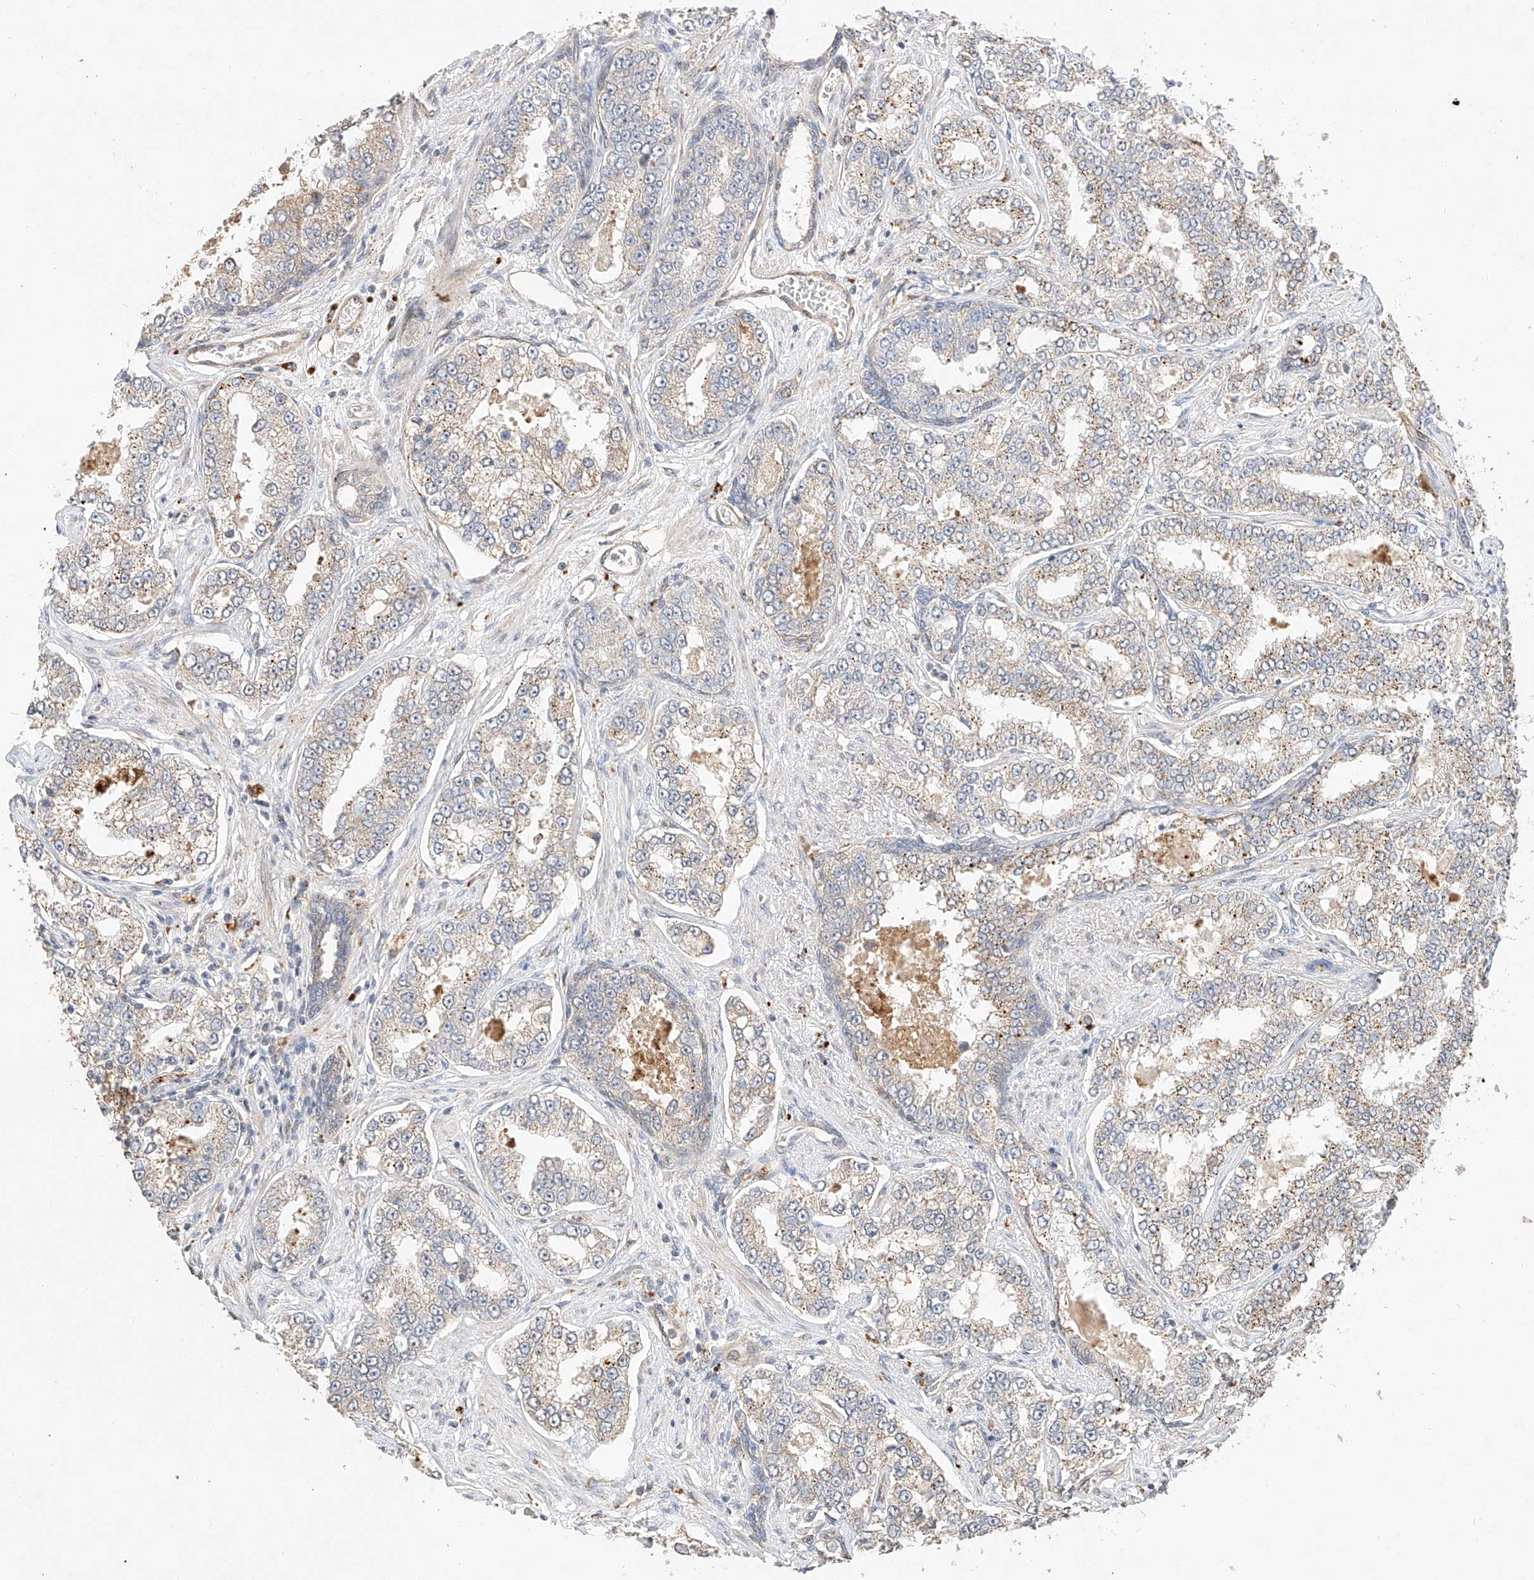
{"staining": {"intensity": "weak", "quantity": "25%-75%", "location": "cytoplasmic/membranous"}, "tissue": "prostate cancer", "cell_type": "Tumor cells", "image_type": "cancer", "snomed": [{"axis": "morphology", "description": "Normal tissue, NOS"}, {"axis": "morphology", "description": "Adenocarcinoma, High grade"}, {"axis": "topography", "description": "Prostate"}], "caption": "Prostate cancer stained for a protein demonstrates weak cytoplasmic/membranous positivity in tumor cells.", "gene": "SUSD6", "patient": {"sex": "male", "age": 83}}